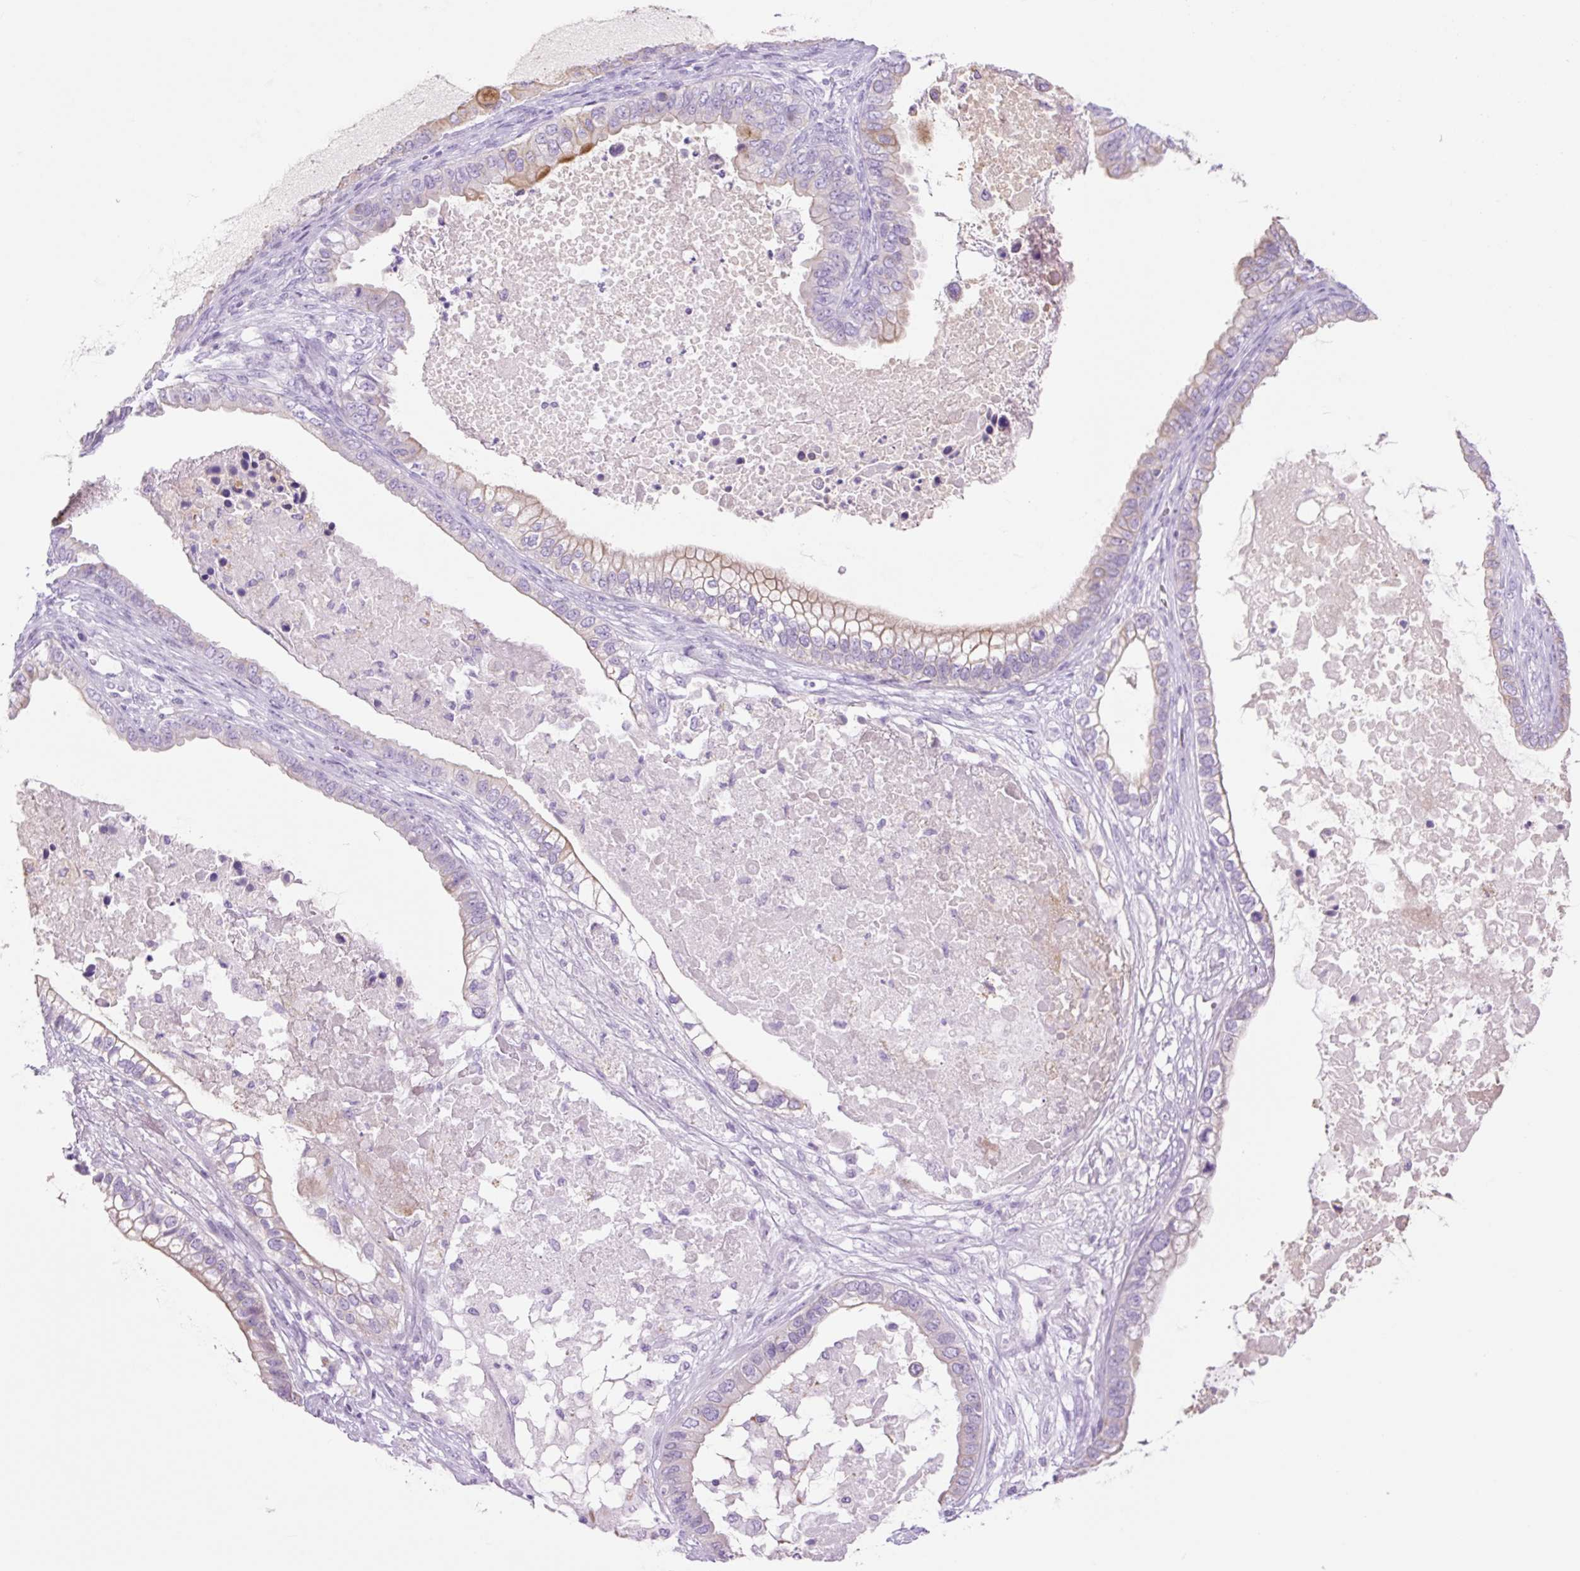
{"staining": {"intensity": "moderate", "quantity": "25%-75%", "location": "cytoplasmic/membranous"}, "tissue": "ovarian cancer", "cell_type": "Tumor cells", "image_type": "cancer", "snomed": [{"axis": "morphology", "description": "Cystadenocarcinoma, mucinous, NOS"}, {"axis": "topography", "description": "Ovary"}], "caption": "Ovarian mucinous cystadenocarcinoma stained for a protein (brown) displays moderate cytoplasmic/membranous positive expression in about 25%-75% of tumor cells.", "gene": "TFF2", "patient": {"sex": "female", "age": 80}}